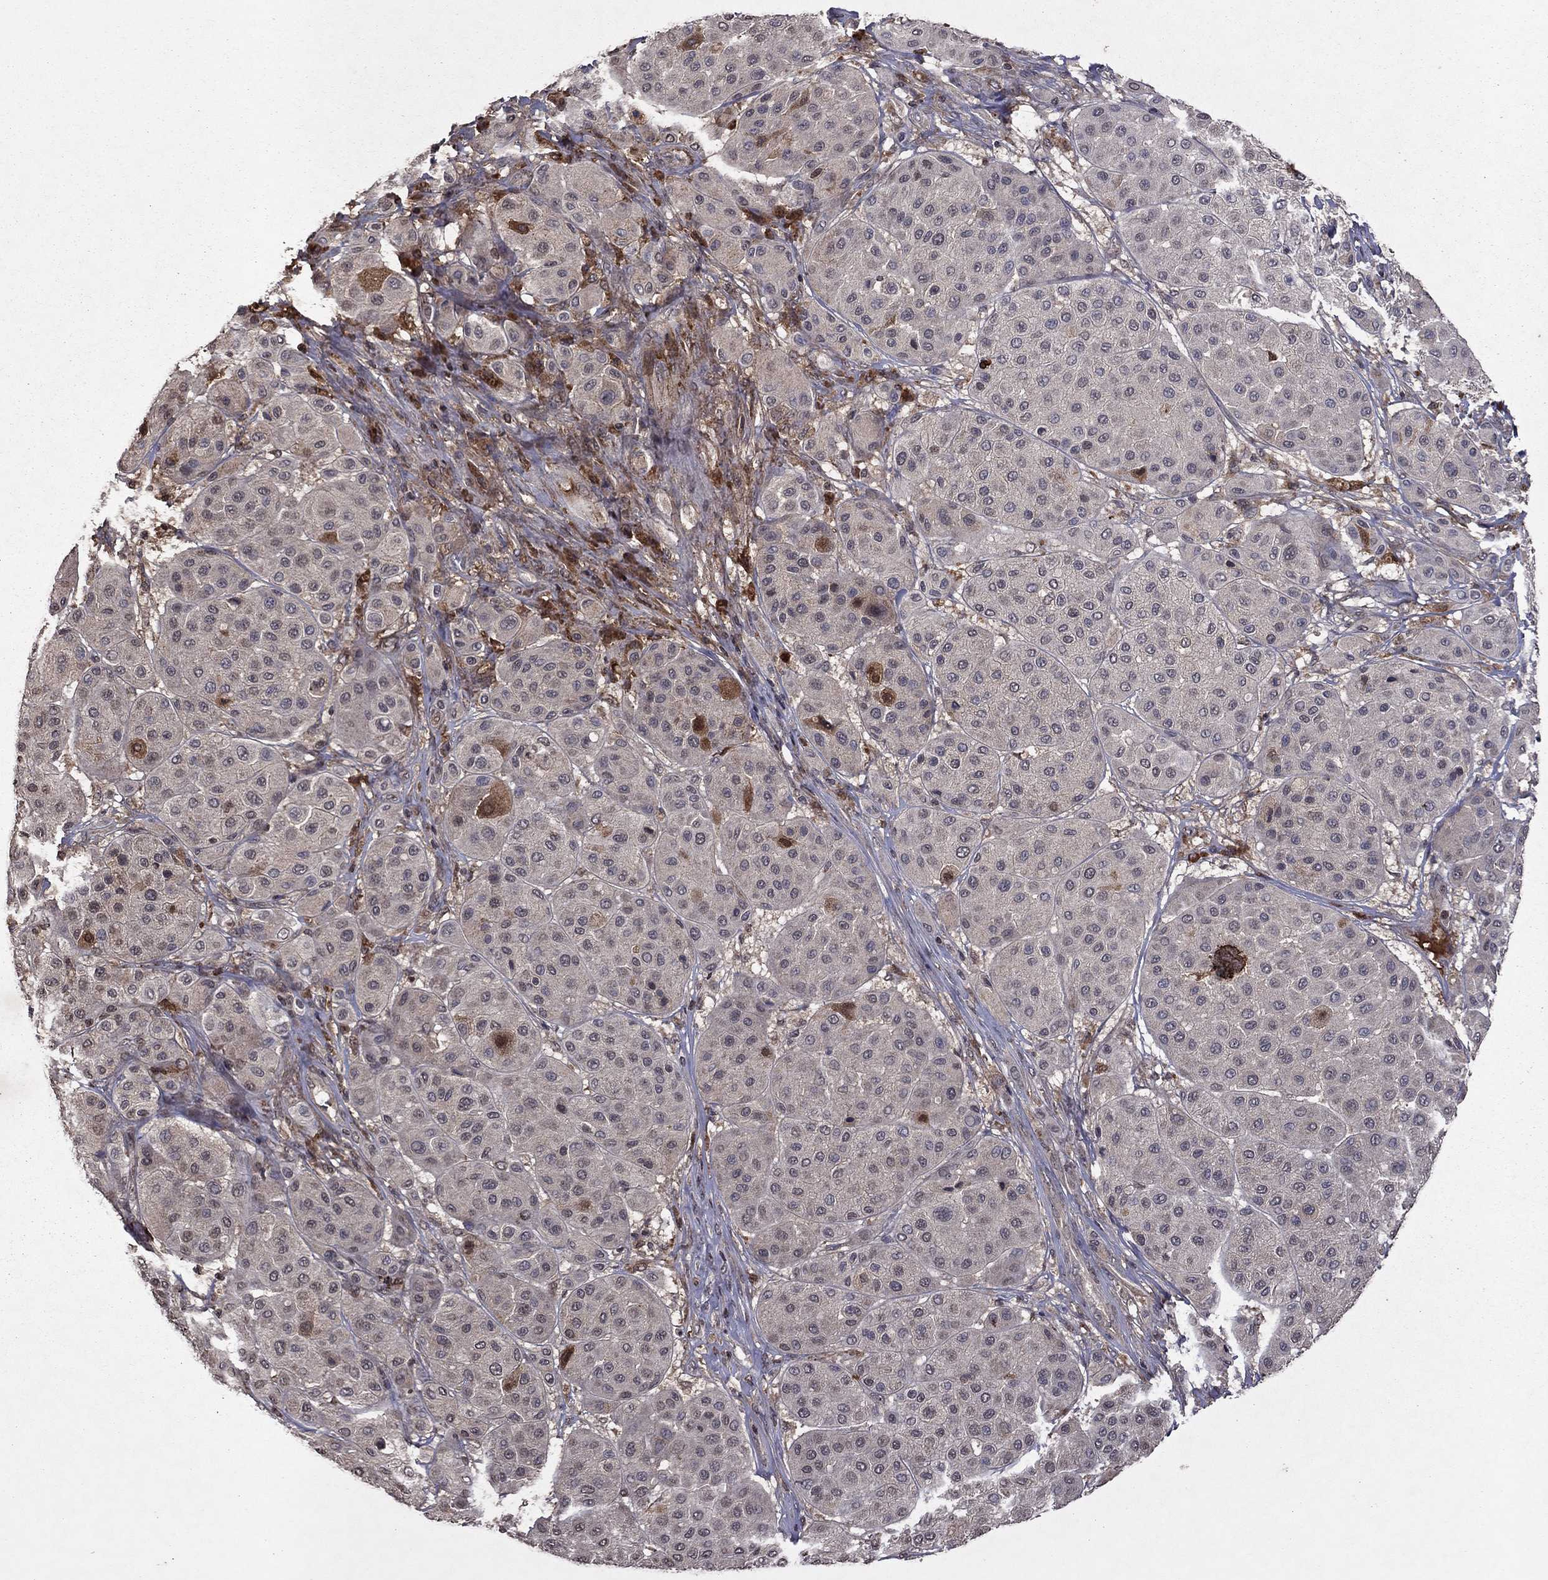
{"staining": {"intensity": "negative", "quantity": "none", "location": "none"}, "tissue": "melanoma", "cell_type": "Tumor cells", "image_type": "cancer", "snomed": [{"axis": "morphology", "description": "Malignant melanoma, Metastatic site"}, {"axis": "topography", "description": "Smooth muscle"}], "caption": "An image of melanoma stained for a protein displays no brown staining in tumor cells.", "gene": "NLGN1", "patient": {"sex": "male", "age": 41}}